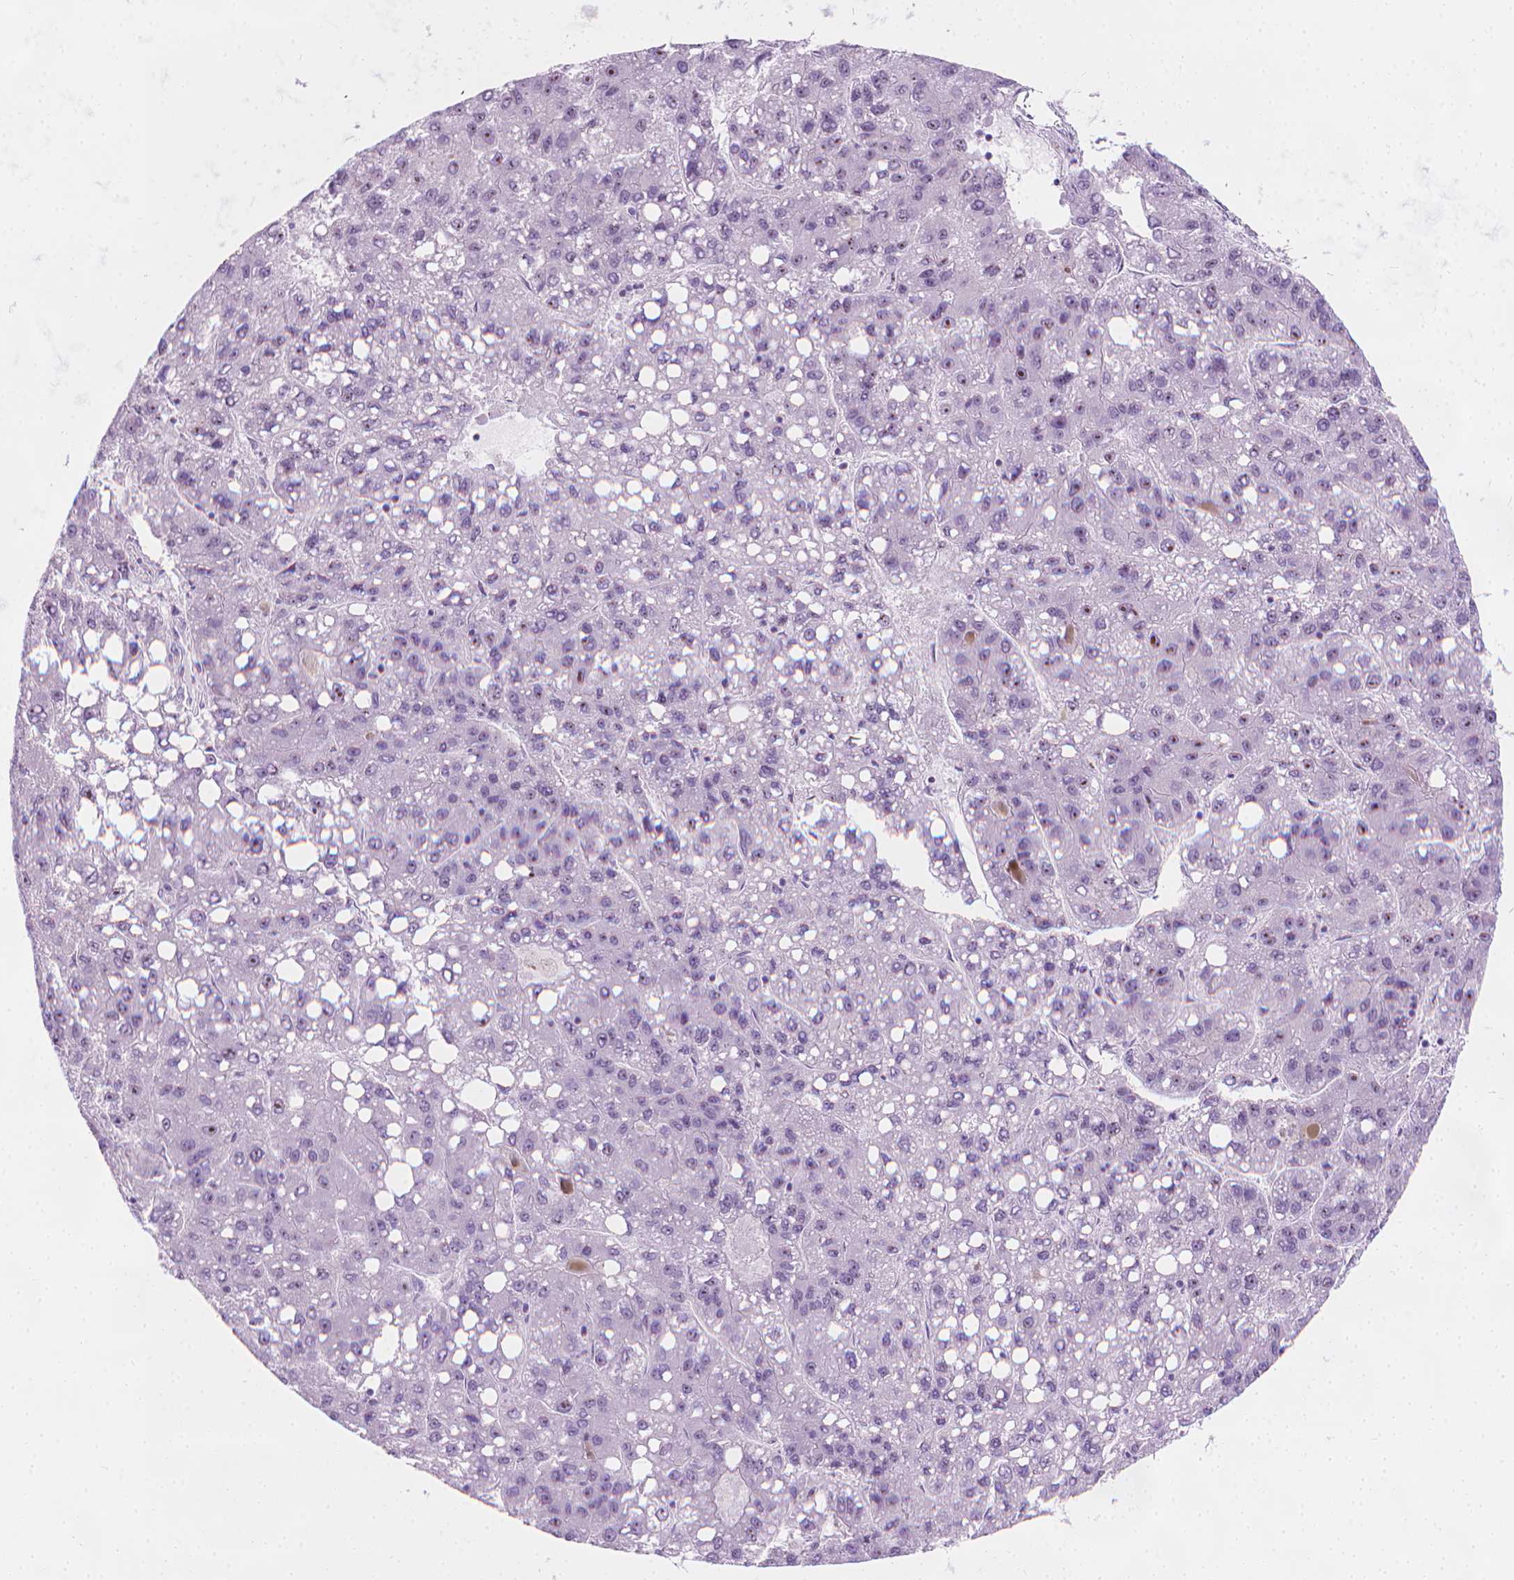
{"staining": {"intensity": "moderate", "quantity": "<25%", "location": "nuclear"}, "tissue": "liver cancer", "cell_type": "Tumor cells", "image_type": "cancer", "snomed": [{"axis": "morphology", "description": "Carcinoma, Hepatocellular, NOS"}, {"axis": "topography", "description": "Liver"}], "caption": "Immunohistochemistry (IHC) image of human liver cancer stained for a protein (brown), which exhibits low levels of moderate nuclear positivity in about <25% of tumor cells.", "gene": "NOL7", "patient": {"sex": "female", "age": 82}}